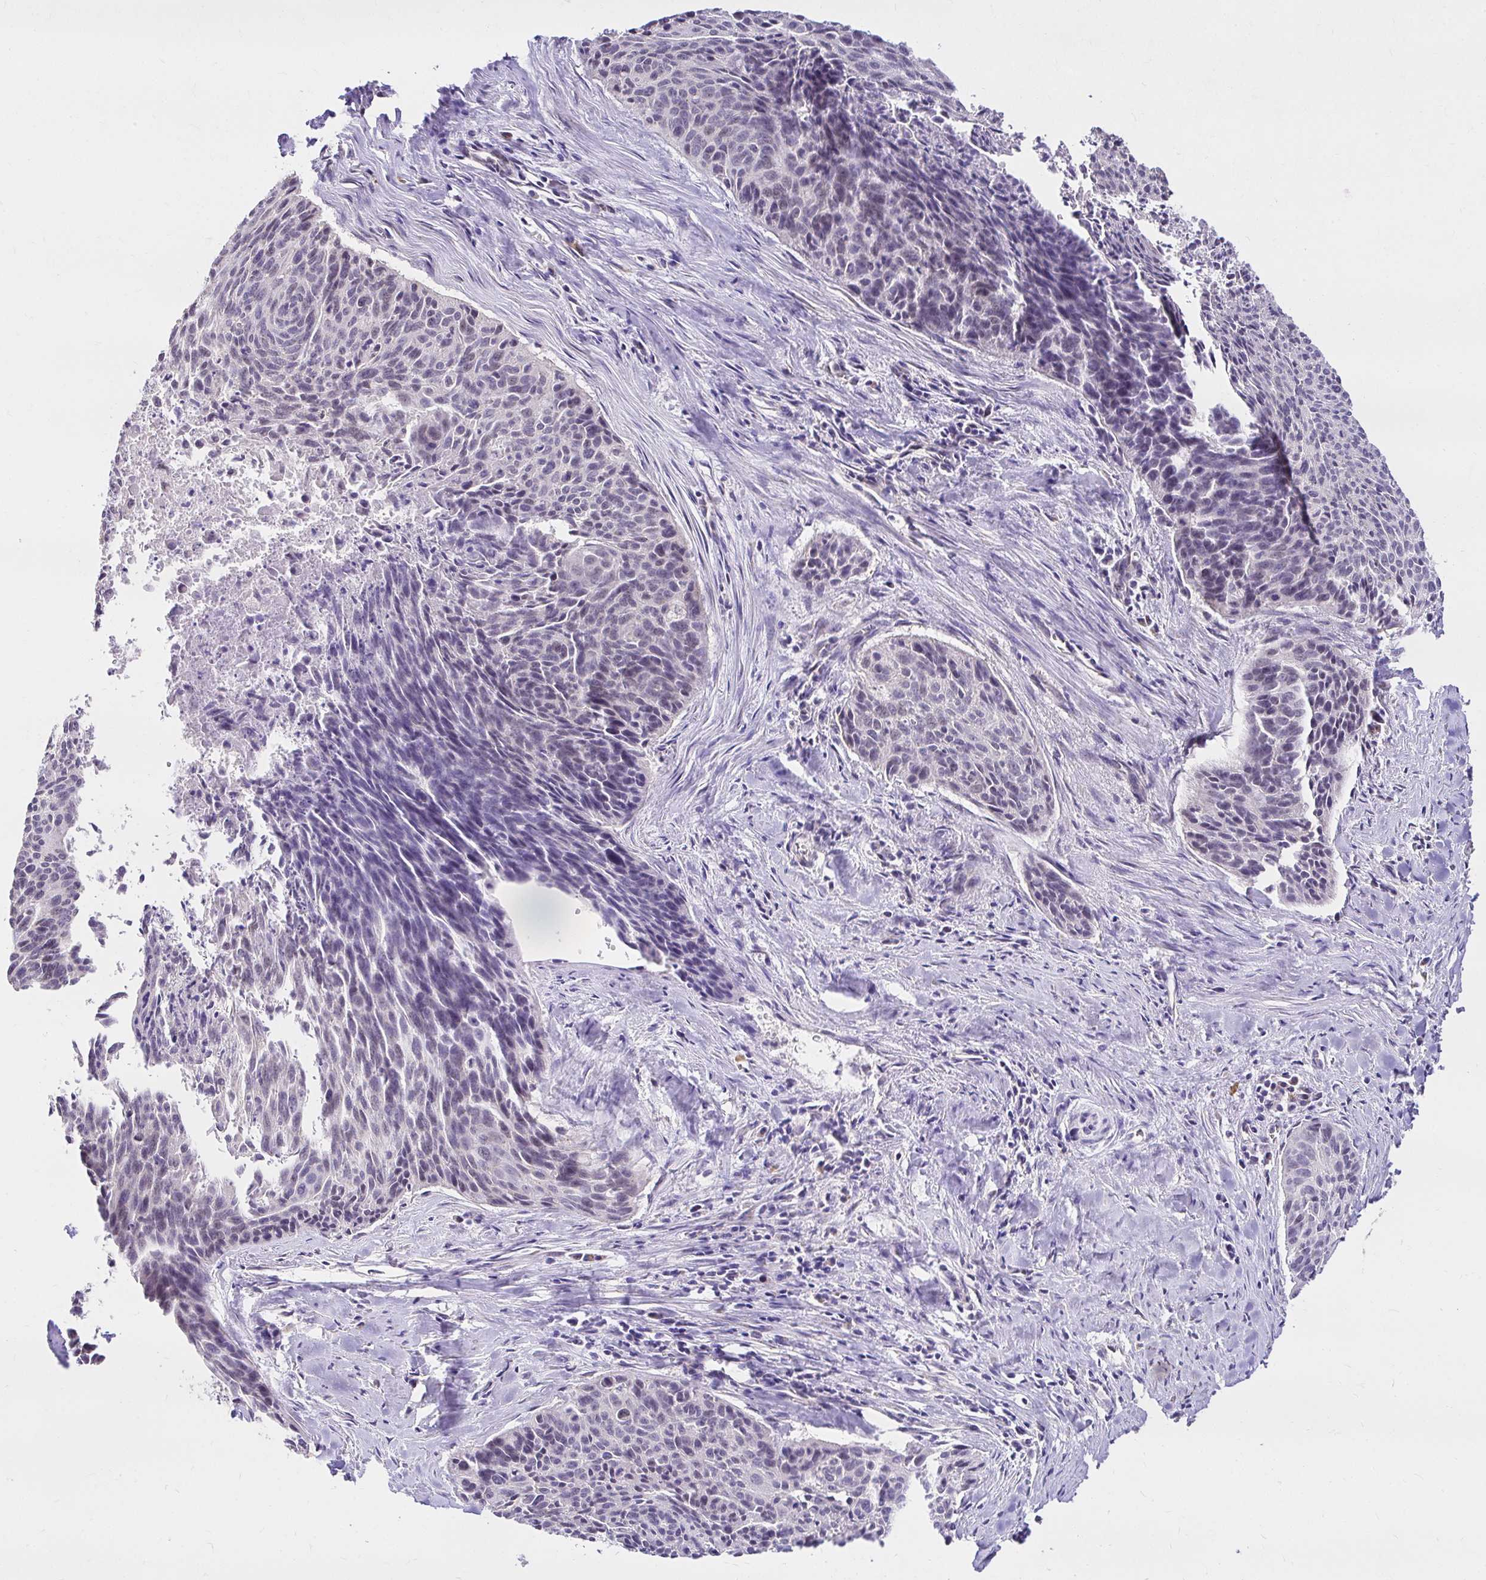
{"staining": {"intensity": "negative", "quantity": "none", "location": "none"}, "tissue": "cervical cancer", "cell_type": "Tumor cells", "image_type": "cancer", "snomed": [{"axis": "morphology", "description": "Squamous cell carcinoma, NOS"}, {"axis": "topography", "description": "Cervix"}], "caption": "The image exhibits no significant staining in tumor cells of squamous cell carcinoma (cervical). (DAB (3,3'-diaminobenzidine) immunohistochemistry visualized using brightfield microscopy, high magnification).", "gene": "KIAA1210", "patient": {"sex": "female", "age": 55}}